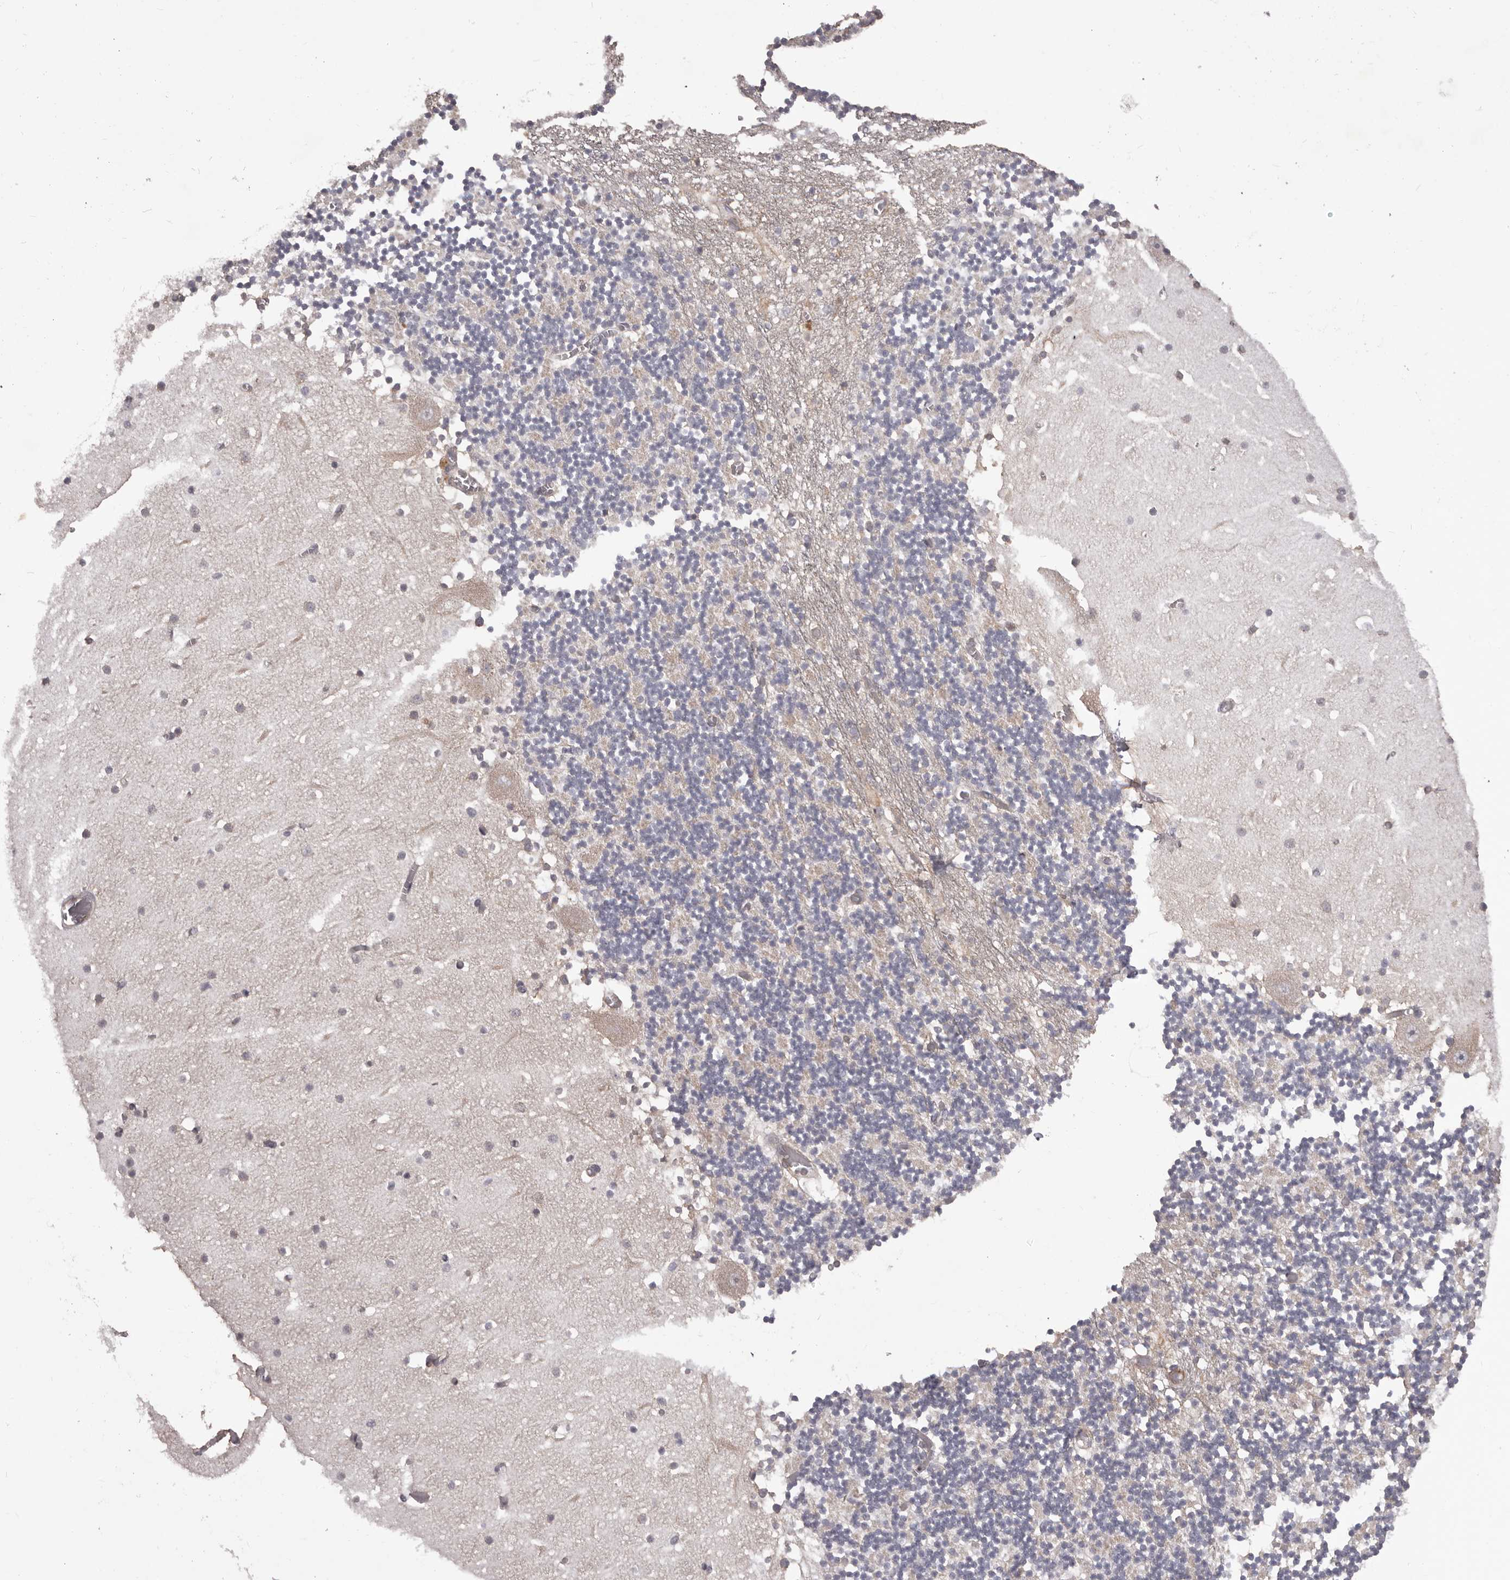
{"staining": {"intensity": "negative", "quantity": "none", "location": "none"}, "tissue": "cerebellum", "cell_type": "Cells in granular layer", "image_type": "normal", "snomed": [{"axis": "morphology", "description": "Normal tissue, NOS"}, {"axis": "topography", "description": "Cerebellum"}], "caption": "Immunohistochemistry (IHC) micrograph of unremarkable cerebellum stained for a protein (brown), which exhibits no expression in cells in granular layer.", "gene": "HRH1", "patient": {"sex": "female", "age": 28}}